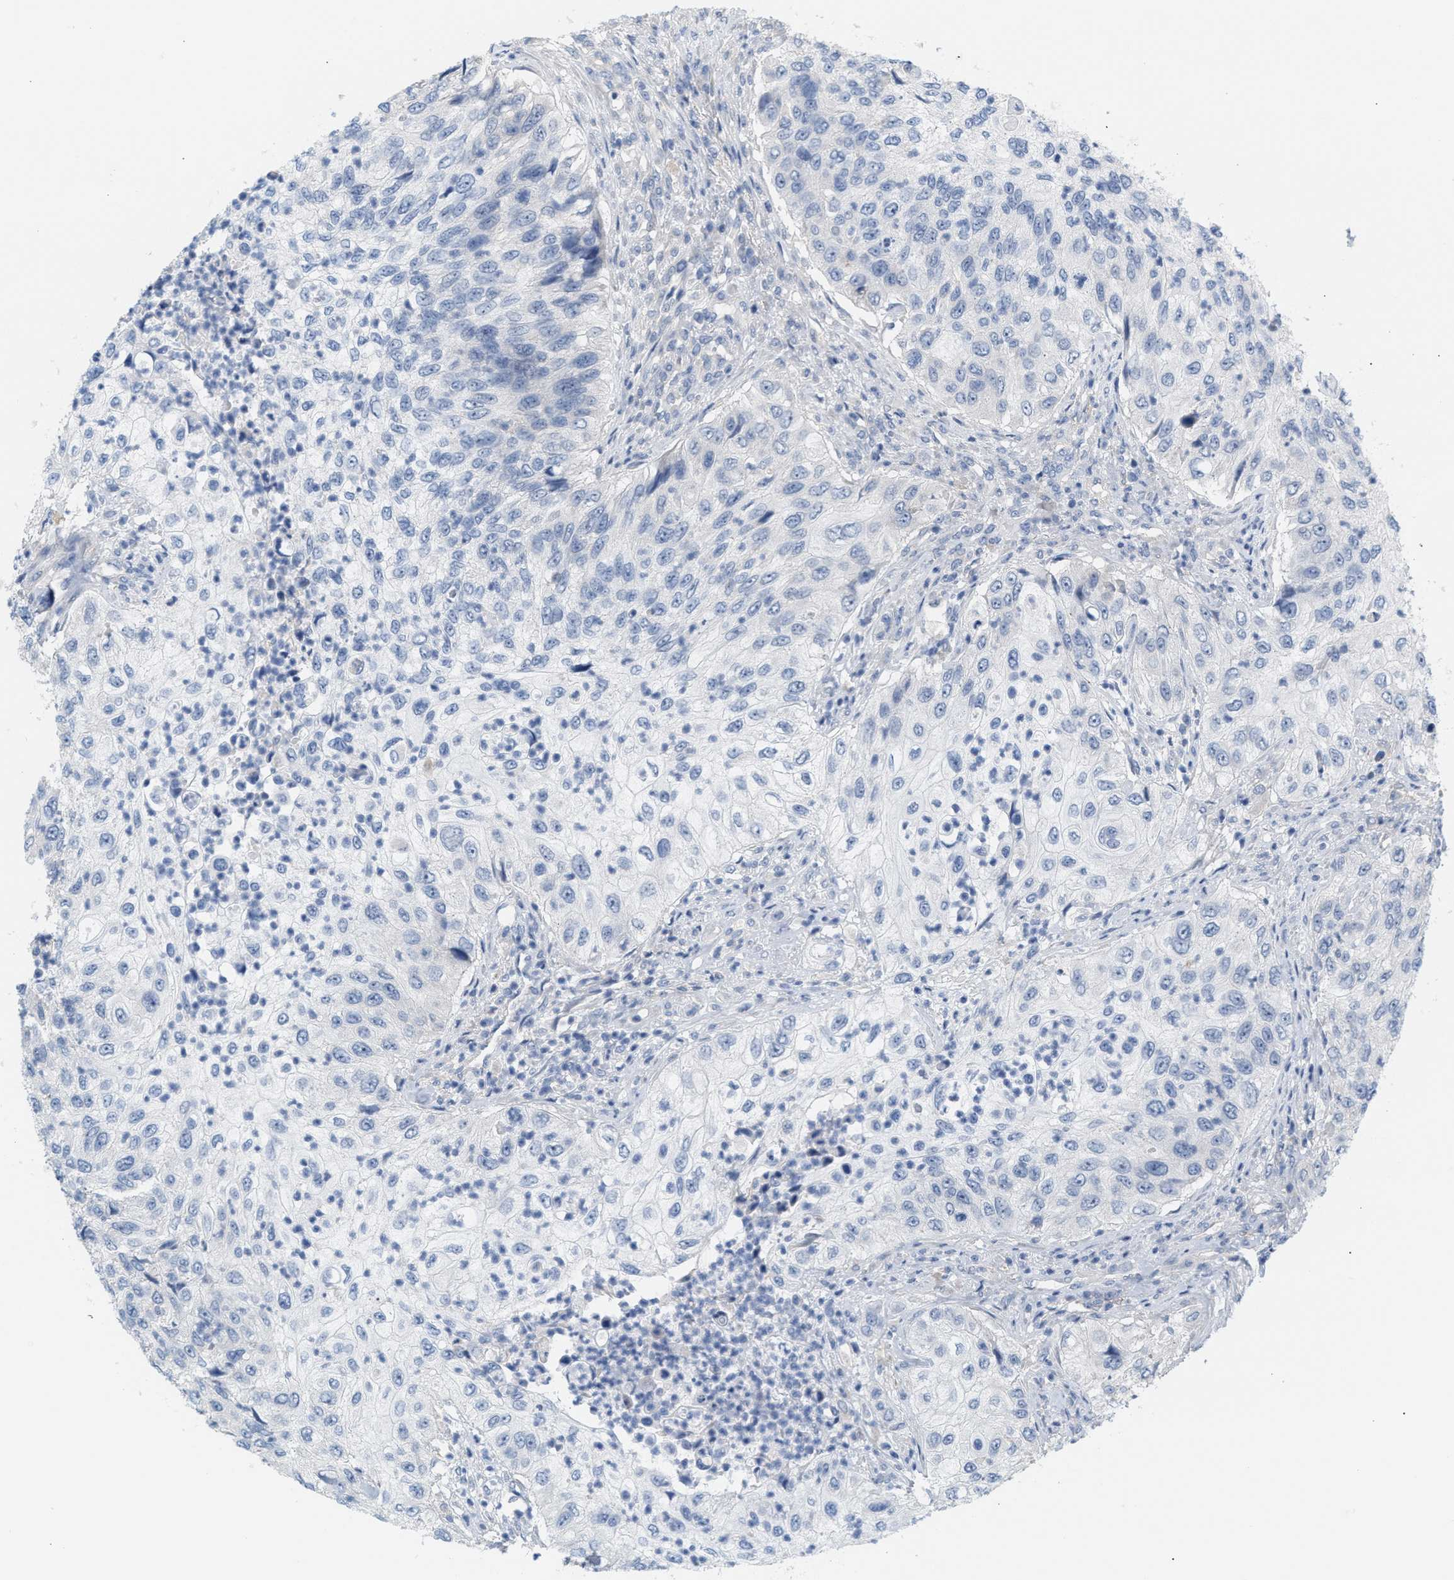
{"staining": {"intensity": "negative", "quantity": "none", "location": "none"}, "tissue": "urothelial cancer", "cell_type": "Tumor cells", "image_type": "cancer", "snomed": [{"axis": "morphology", "description": "Urothelial carcinoma, High grade"}, {"axis": "topography", "description": "Urinary bladder"}], "caption": "A micrograph of human urothelial cancer is negative for staining in tumor cells.", "gene": "LRCH1", "patient": {"sex": "female", "age": 60}}